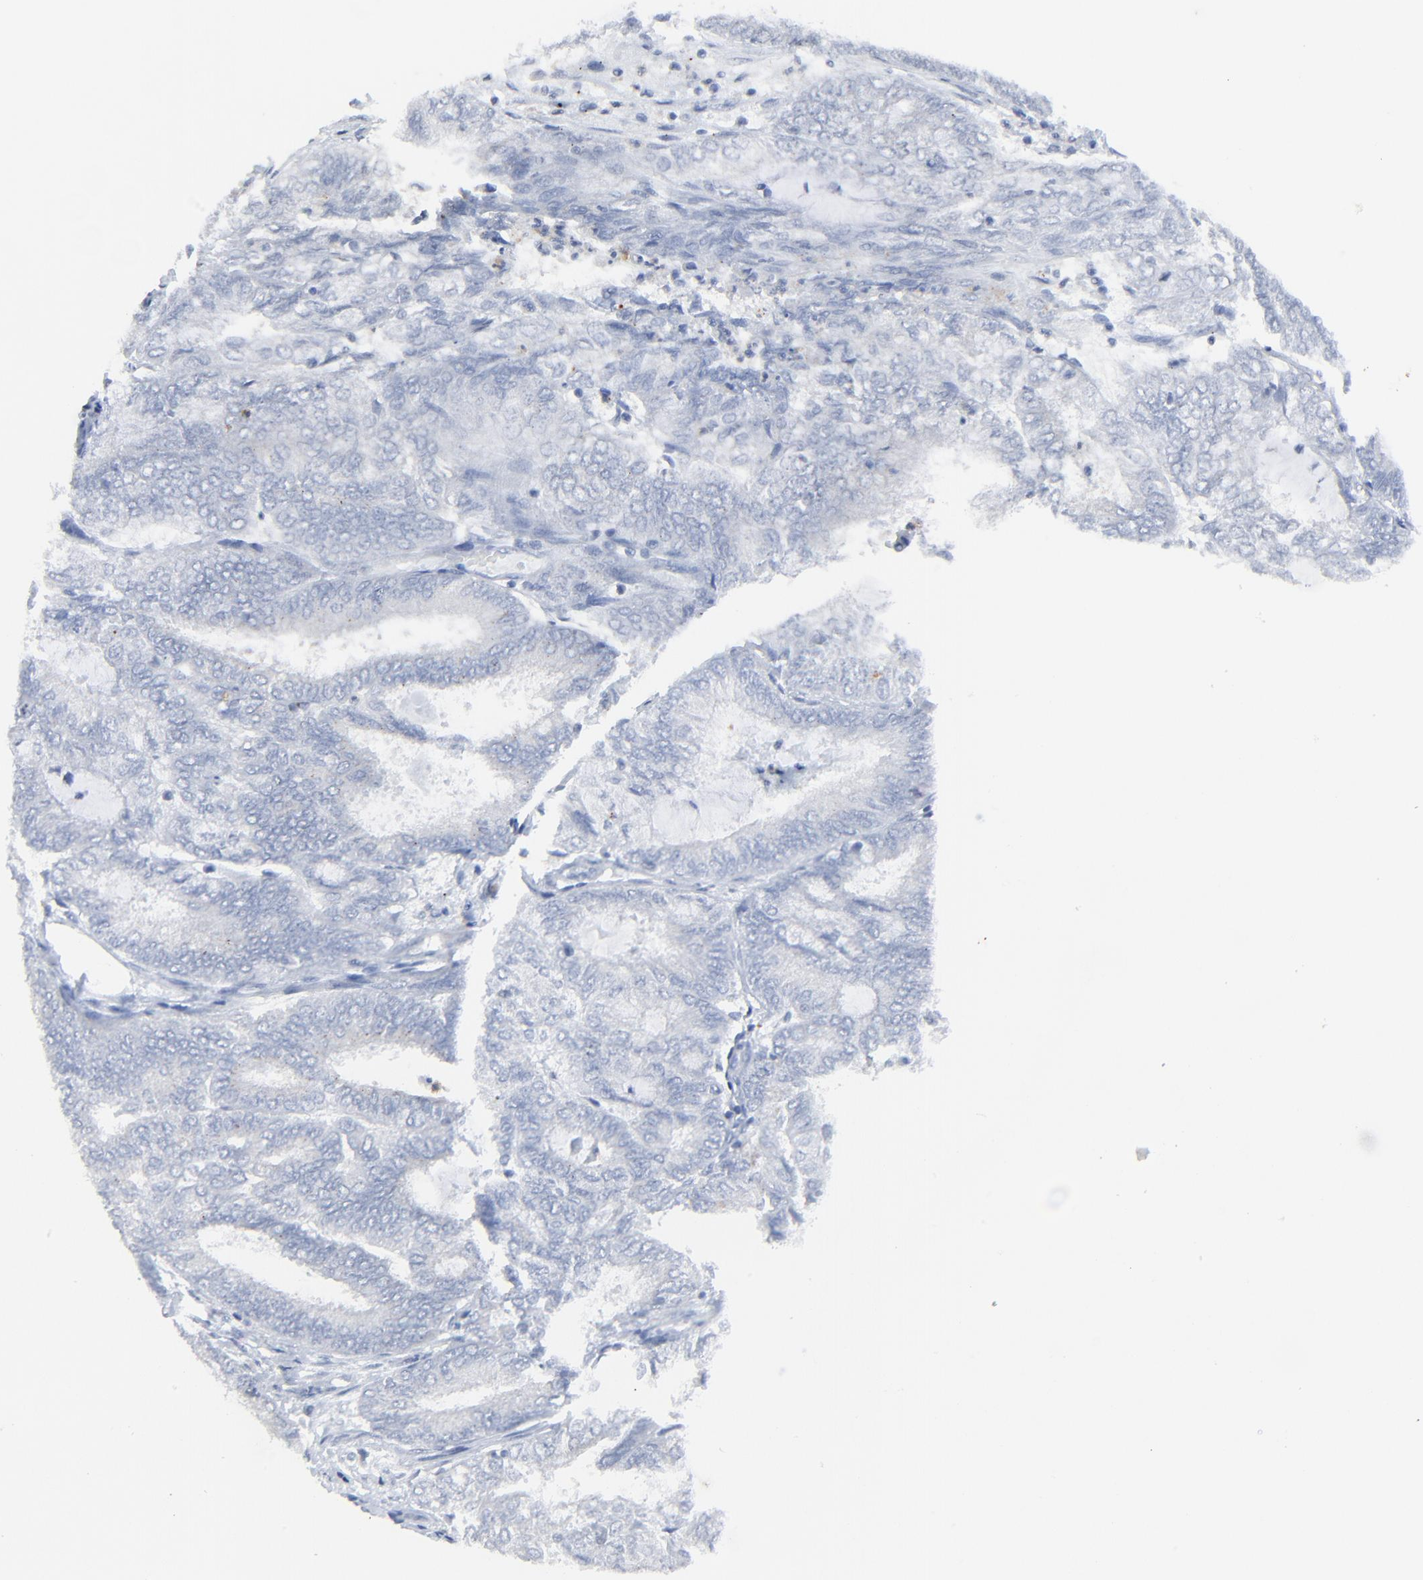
{"staining": {"intensity": "negative", "quantity": "none", "location": "none"}, "tissue": "endometrial cancer", "cell_type": "Tumor cells", "image_type": "cancer", "snomed": [{"axis": "morphology", "description": "Adenocarcinoma, NOS"}, {"axis": "topography", "description": "Endometrium"}], "caption": "Immunohistochemistry (IHC) image of human endometrial adenocarcinoma stained for a protein (brown), which reveals no expression in tumor cells. (DAB immunohistochemistry with hematoxylin counter stain).", "gene": "BIRC3", "patient": {"sex": "female", "age": 59}}